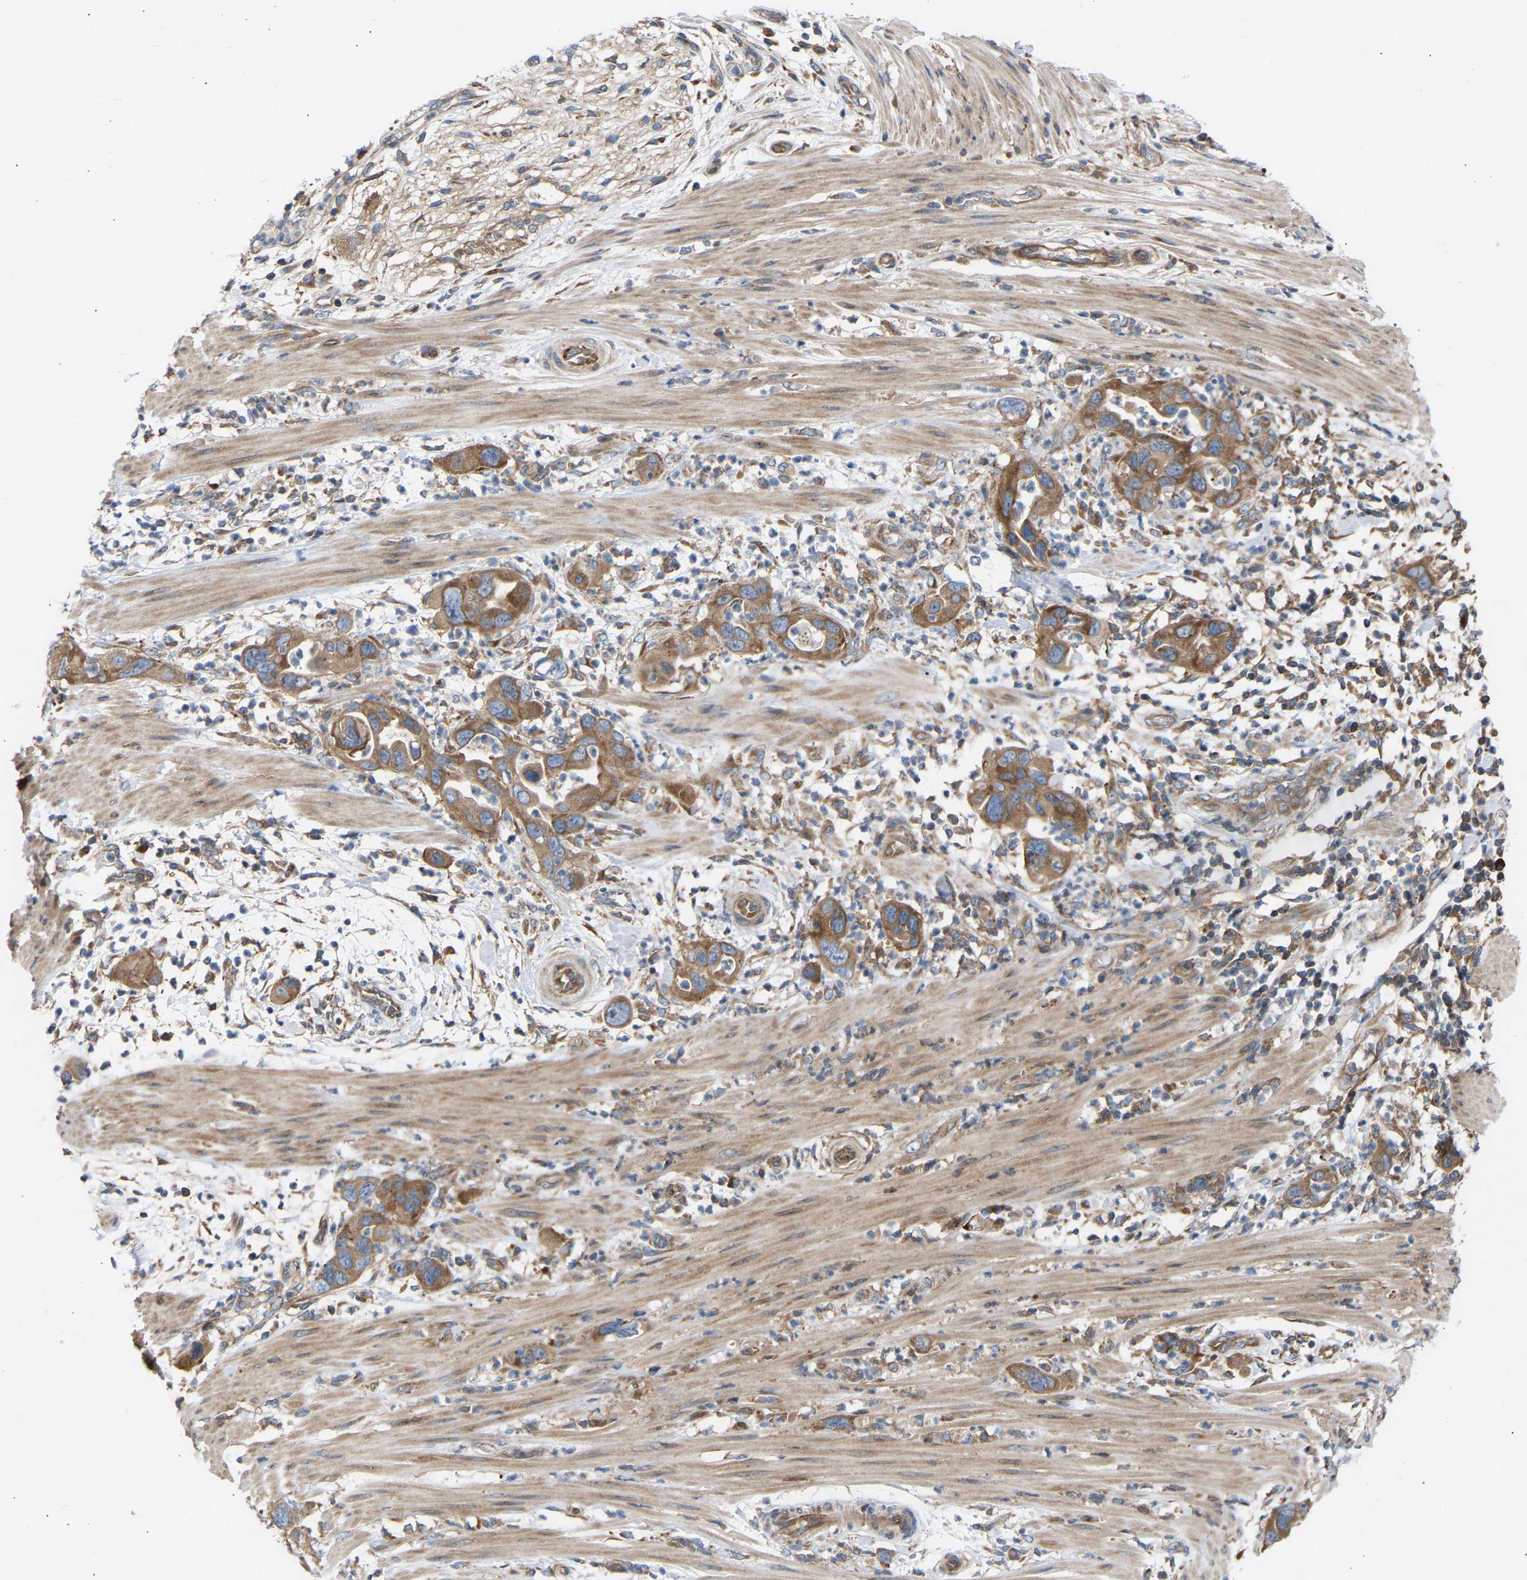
{"staining": {"intensity": "moderate", "quantity": ">75%", "location": "cytoplasmic/membranous"}, "tissue": "pancreatic cancer", "cell_type": "Tumor cells", "image_type": "cancer", "snomed": [{"axis": "morphology", "description": "Adenocarcinoma, NOS"}, {"axis": "topography", "description": "Pancreas"}], "caption": "Immunohistochemistry of human pancreatic cancer (adenocarcinoma) demonstrates medium levels of moderate cytoplasmic/membranous positivity in about >75% of tumor cells. (Brightfield microscopy of DAB IHC at high magnification).", "gene": "GCN1", "patient": {"sex": "female", "age": 71}}